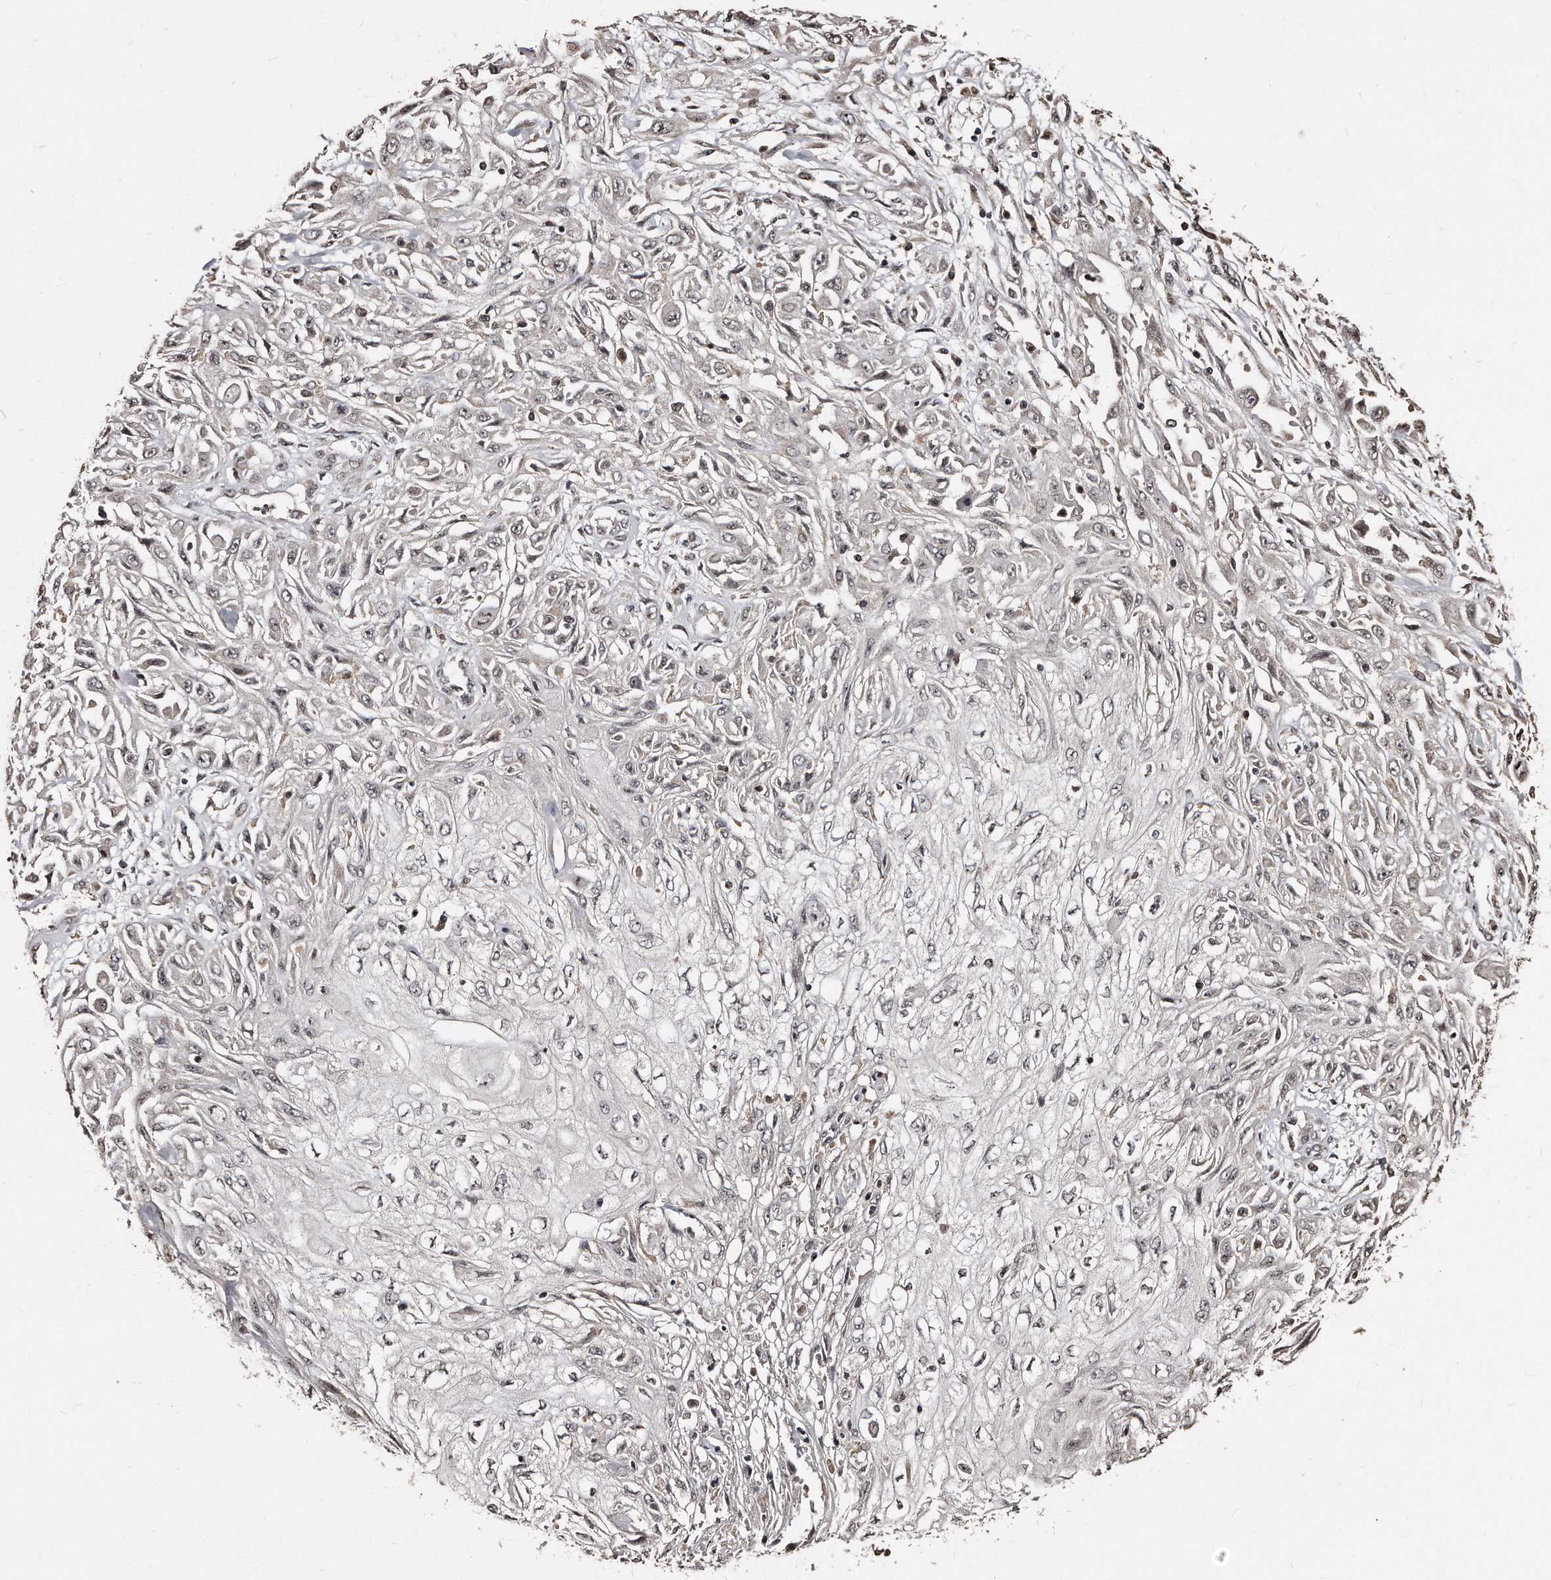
{"staining": {"intensity": "negative", "quantity": "none", "location": "none"}, "tissue": "skin cancer", "cell_type": "Tumor cells", "image_type": "cancer", "snomed": [{"axis": "morphology", "description": "Squamous cell carcinoma, NOS"}, {"axis": "morphology", "description": "Squamous cell carcinoma, metastatic, NOS"}, {"axis": "topography", "description": "Skin"}, {"axis": "topography", "description": "Lymph node"}], "caption": "DAB immunohistochemical staining of human skin metastatic squamous cell carcinoma demonstrates no significant staining in tumor cells. Nuclei are stained in blue.", "gene": "TSHR", "patient": {"sex": "male", "age": 75}}